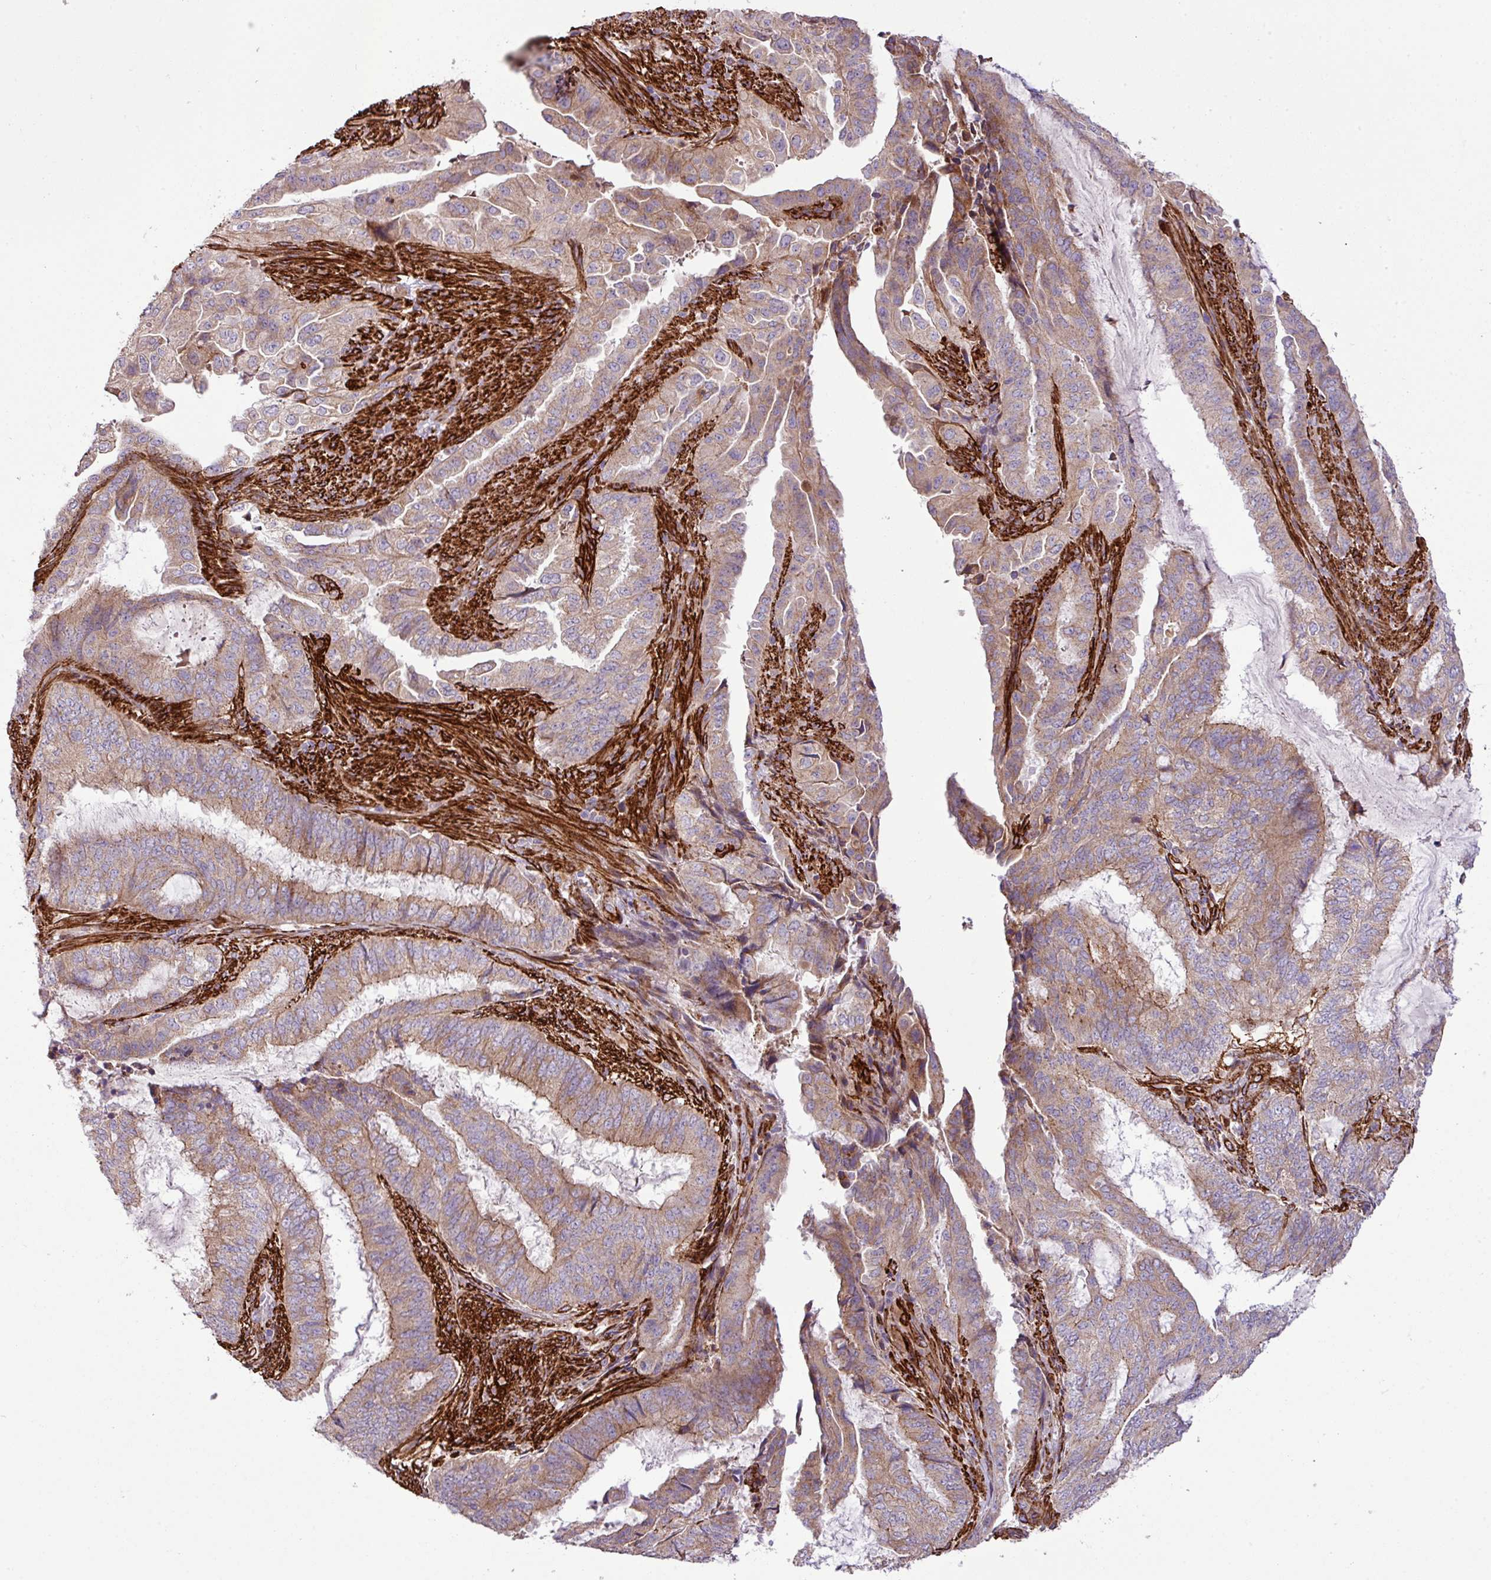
{"staining": {"intensity": "moderate", "quantity": ">75%", "location": "cytoplasmic/membranous"}, "tissue": "endometrial cancer", "cell_type": "Tumor cells", "image_type": "cancer", "snomed": [{"axis": "morphology", "description": "Adenocarcinoma, NOS"}, {"axis": "topography", "description": "Endometrium"}], "caption": "Human endometrial cancer stained with a brown dye exhibits moderate cytoplasmic/membranous positive positivity in approximately >75% of tumor cells.", "gene": "FAM47E", "patient": {"sex": "female", "age": 51}}